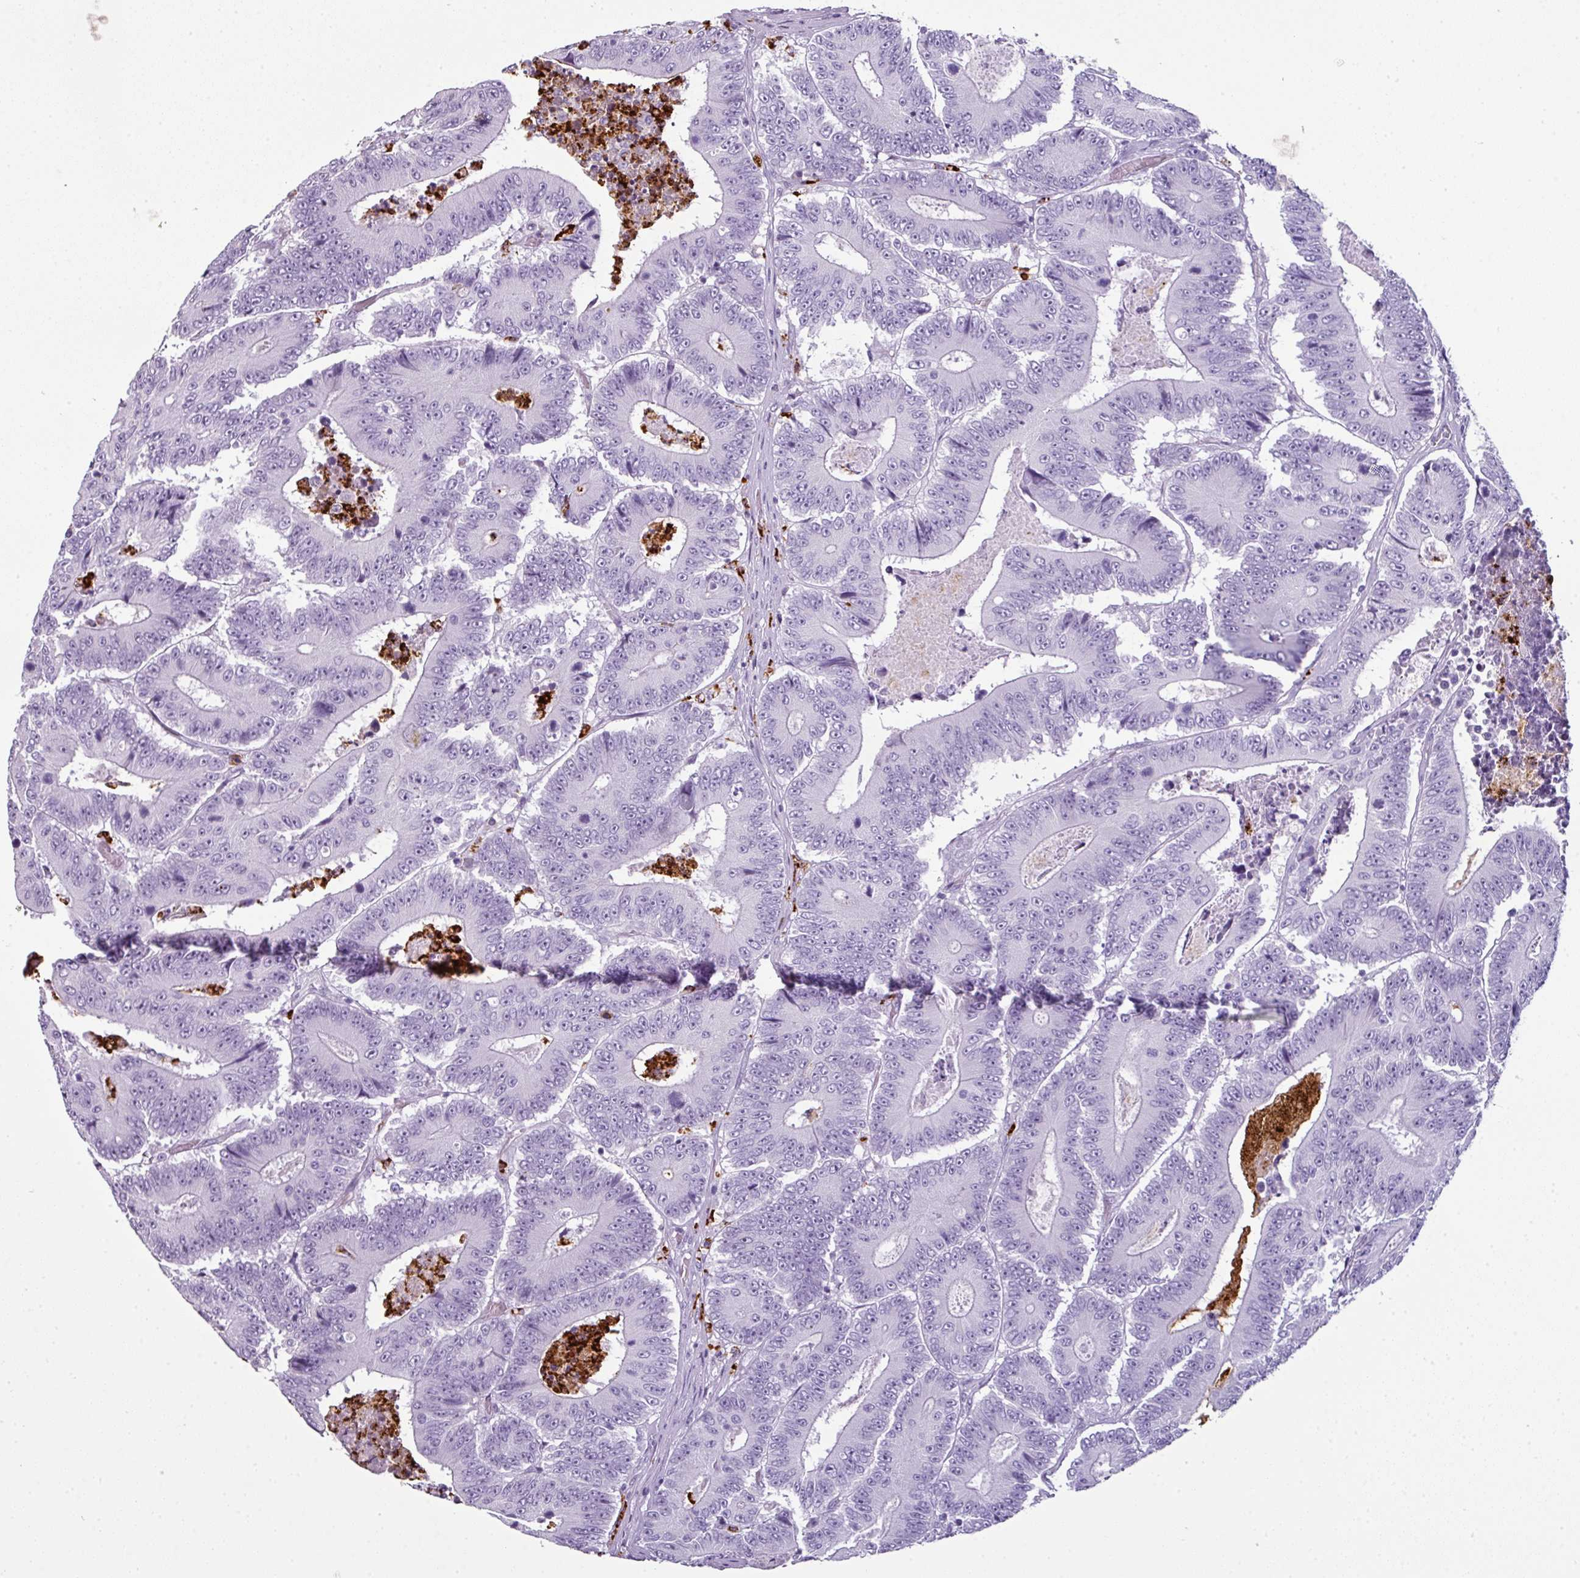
{"staining": {"intensity": "negative", "quantity": "none", "location": "none"}, "tissue": "colorectal cancer", "cell_type": "Tumor cells", "image_type": "cancer", "snomed": [{"axis": "morphology", "description": "Adenocarcinoma, NOS"}, {"axis": "topography", "description": "Colon"}], "caption": "Tumor cells show no significant positivity in adenocarcinoma (colorectal). The staining is performed using DAB brown chromogen with nuclei counter-stained in using hematoxylin.", "gene": "CTSG", "patient": {"sex": "male", "age": 83}}